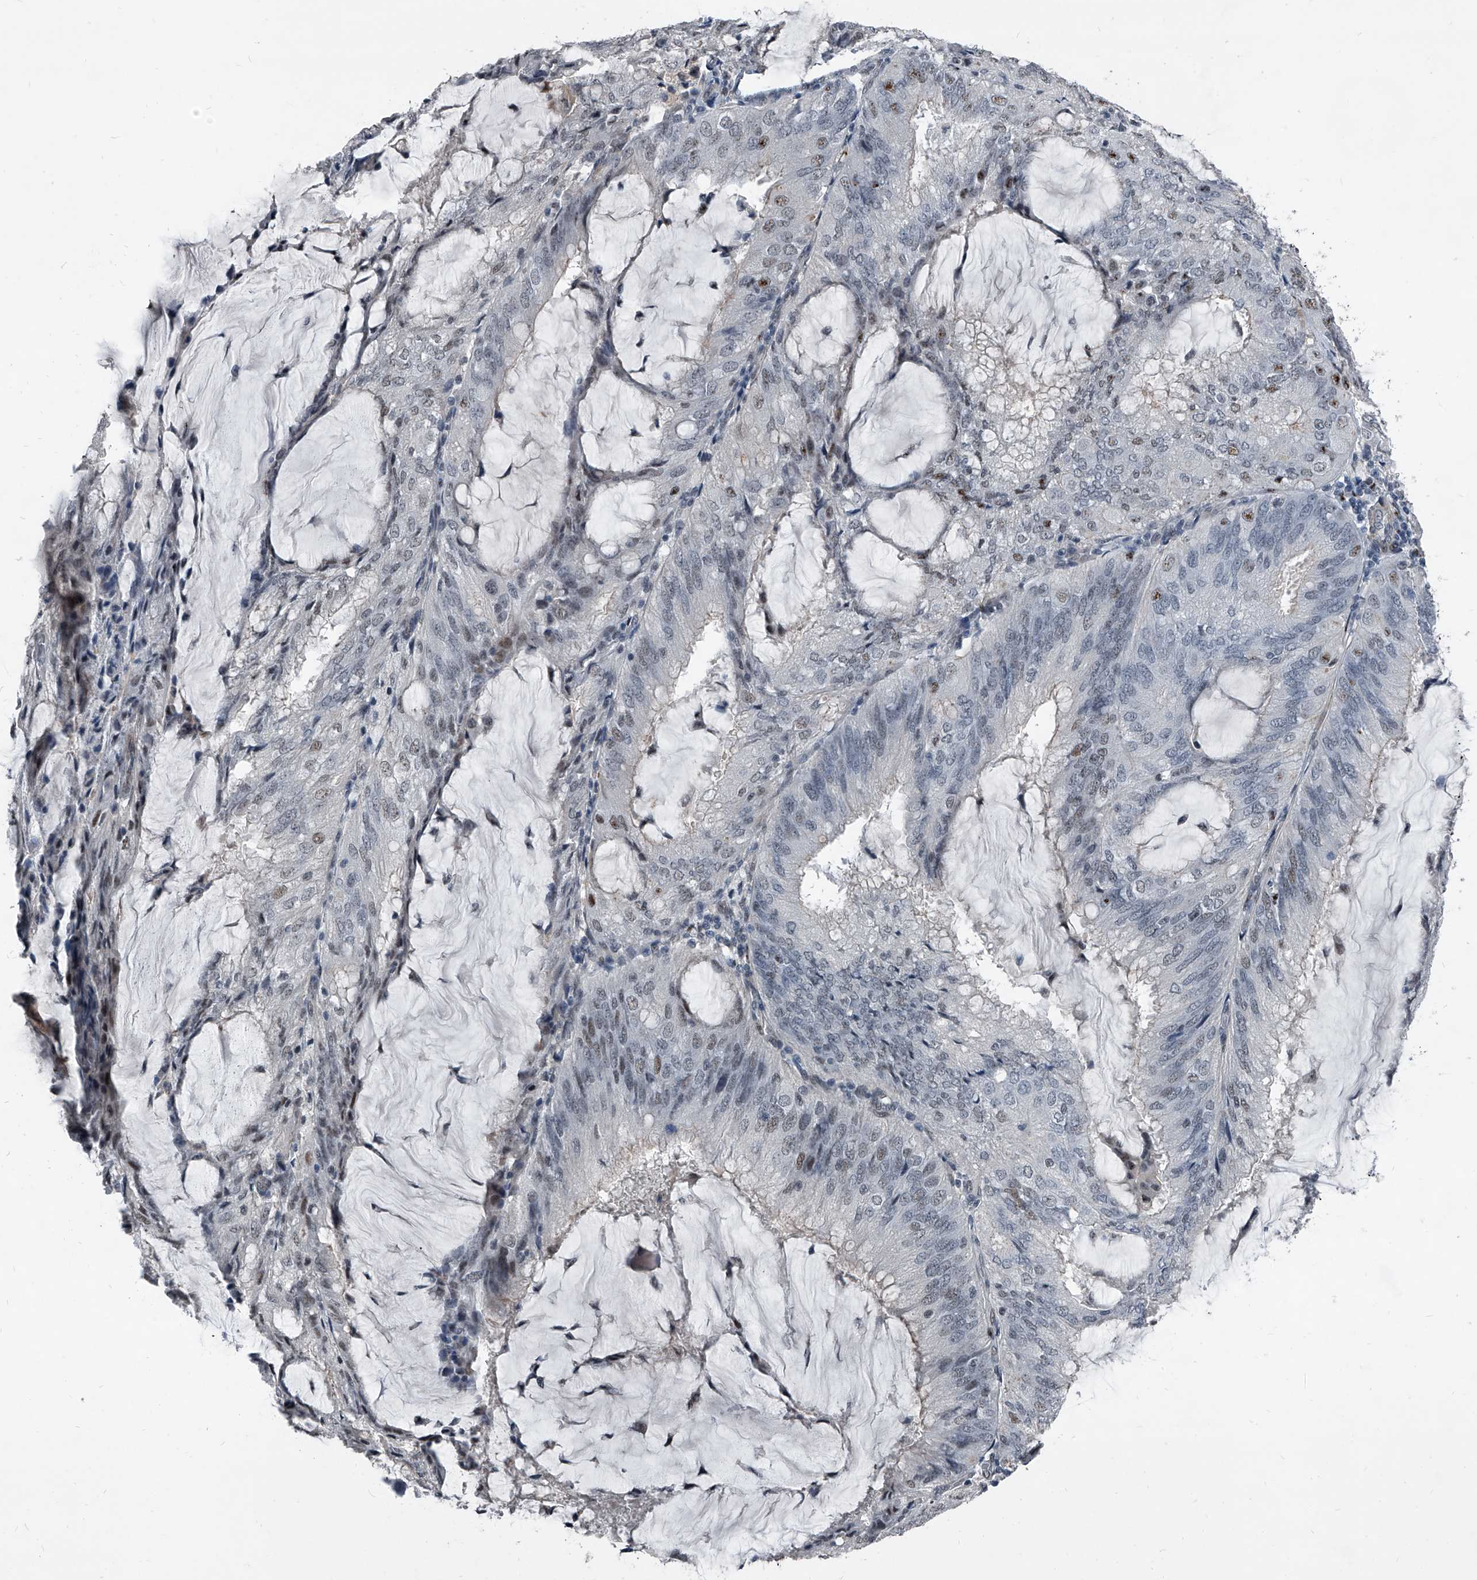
{"staining": {"intensity": "weak", "quantity": "<25%", "location": "nuclear"}, "tissue": "endometrial cancer", "cell_type": "Tumor cells", "image_type": "cancer", "snomed": [{"axis": "morphology", "description": "Adenocarcinoma, NOS"}, {"axis": "topography", "description": "Endometrium"}], "caption": "Tumor cells are negative for brown protein staining in adenocarcinoma (endometrial).", "gene": "MEN1", "patient": {"sex": "female", "age": 81}}